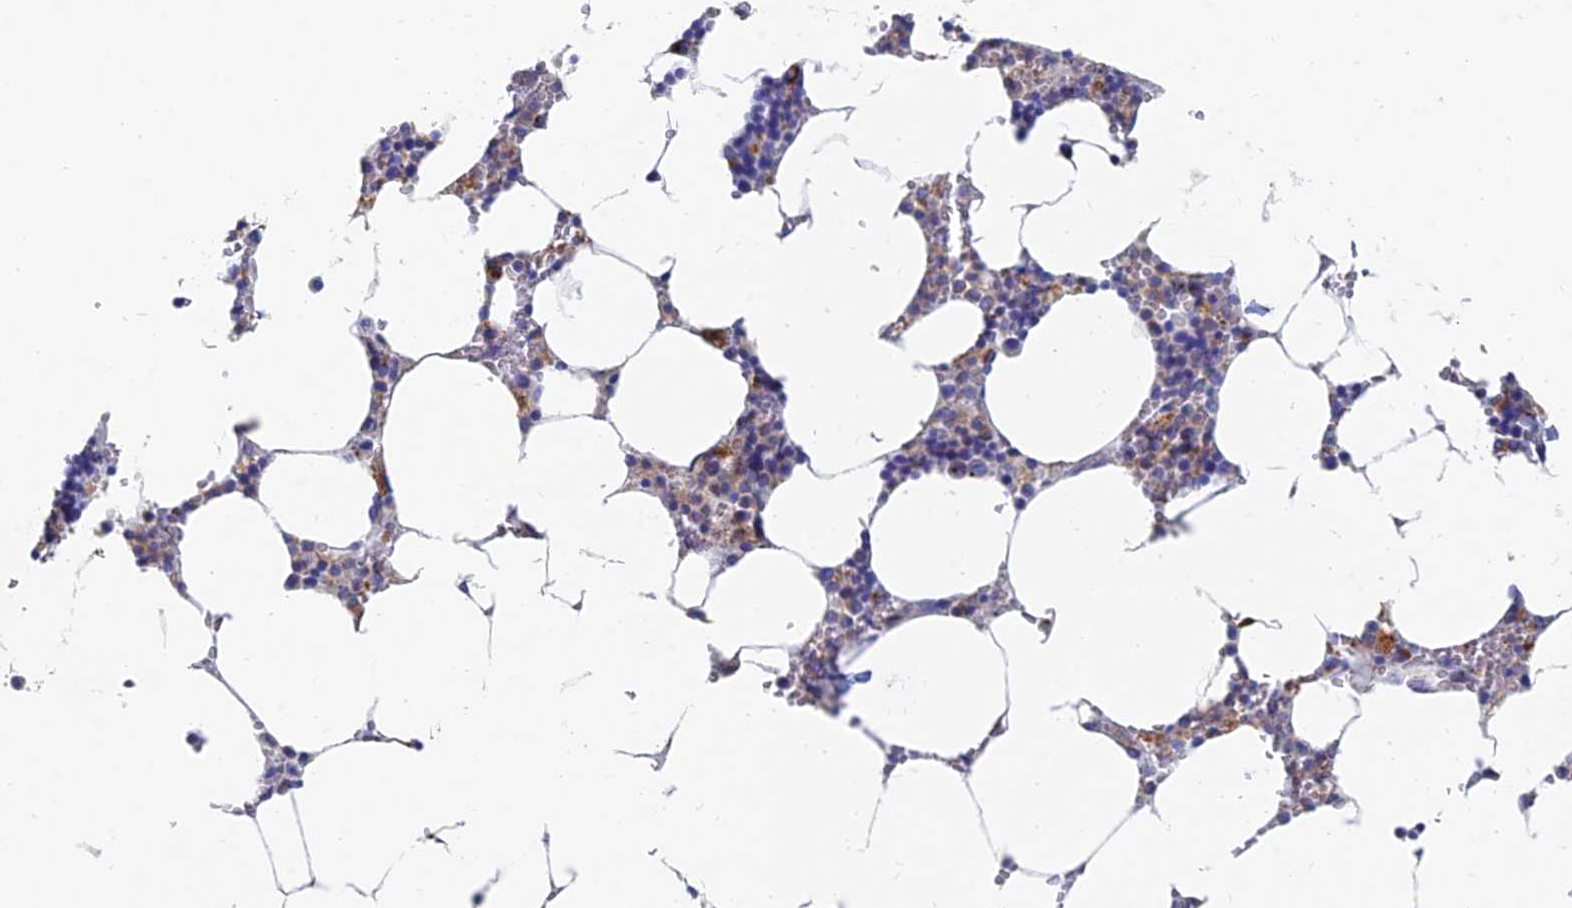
{"staining": {"intensity": "moderate", "quantity": "<25%", "location": "cytoplasmic/membranous"}, "tissue": "bone marrow", "cell_type": "Hematopoietic cells", "image_type": "normal", "snomed": [{"axis": "morphology", "description": "Normal tissue, NOS"}, {"axis": "topography", "description": "Bone marrow"}], "caption": "IHC micrograph of unremarkable human bone marrow stained for a protein (brown), which reveals low levels of moderate cytoplasmic/membranous expression in about <25% of hematopoietic cells.", "gene": "SPNS1", "patient": {"sex": "male", "age": 70}}